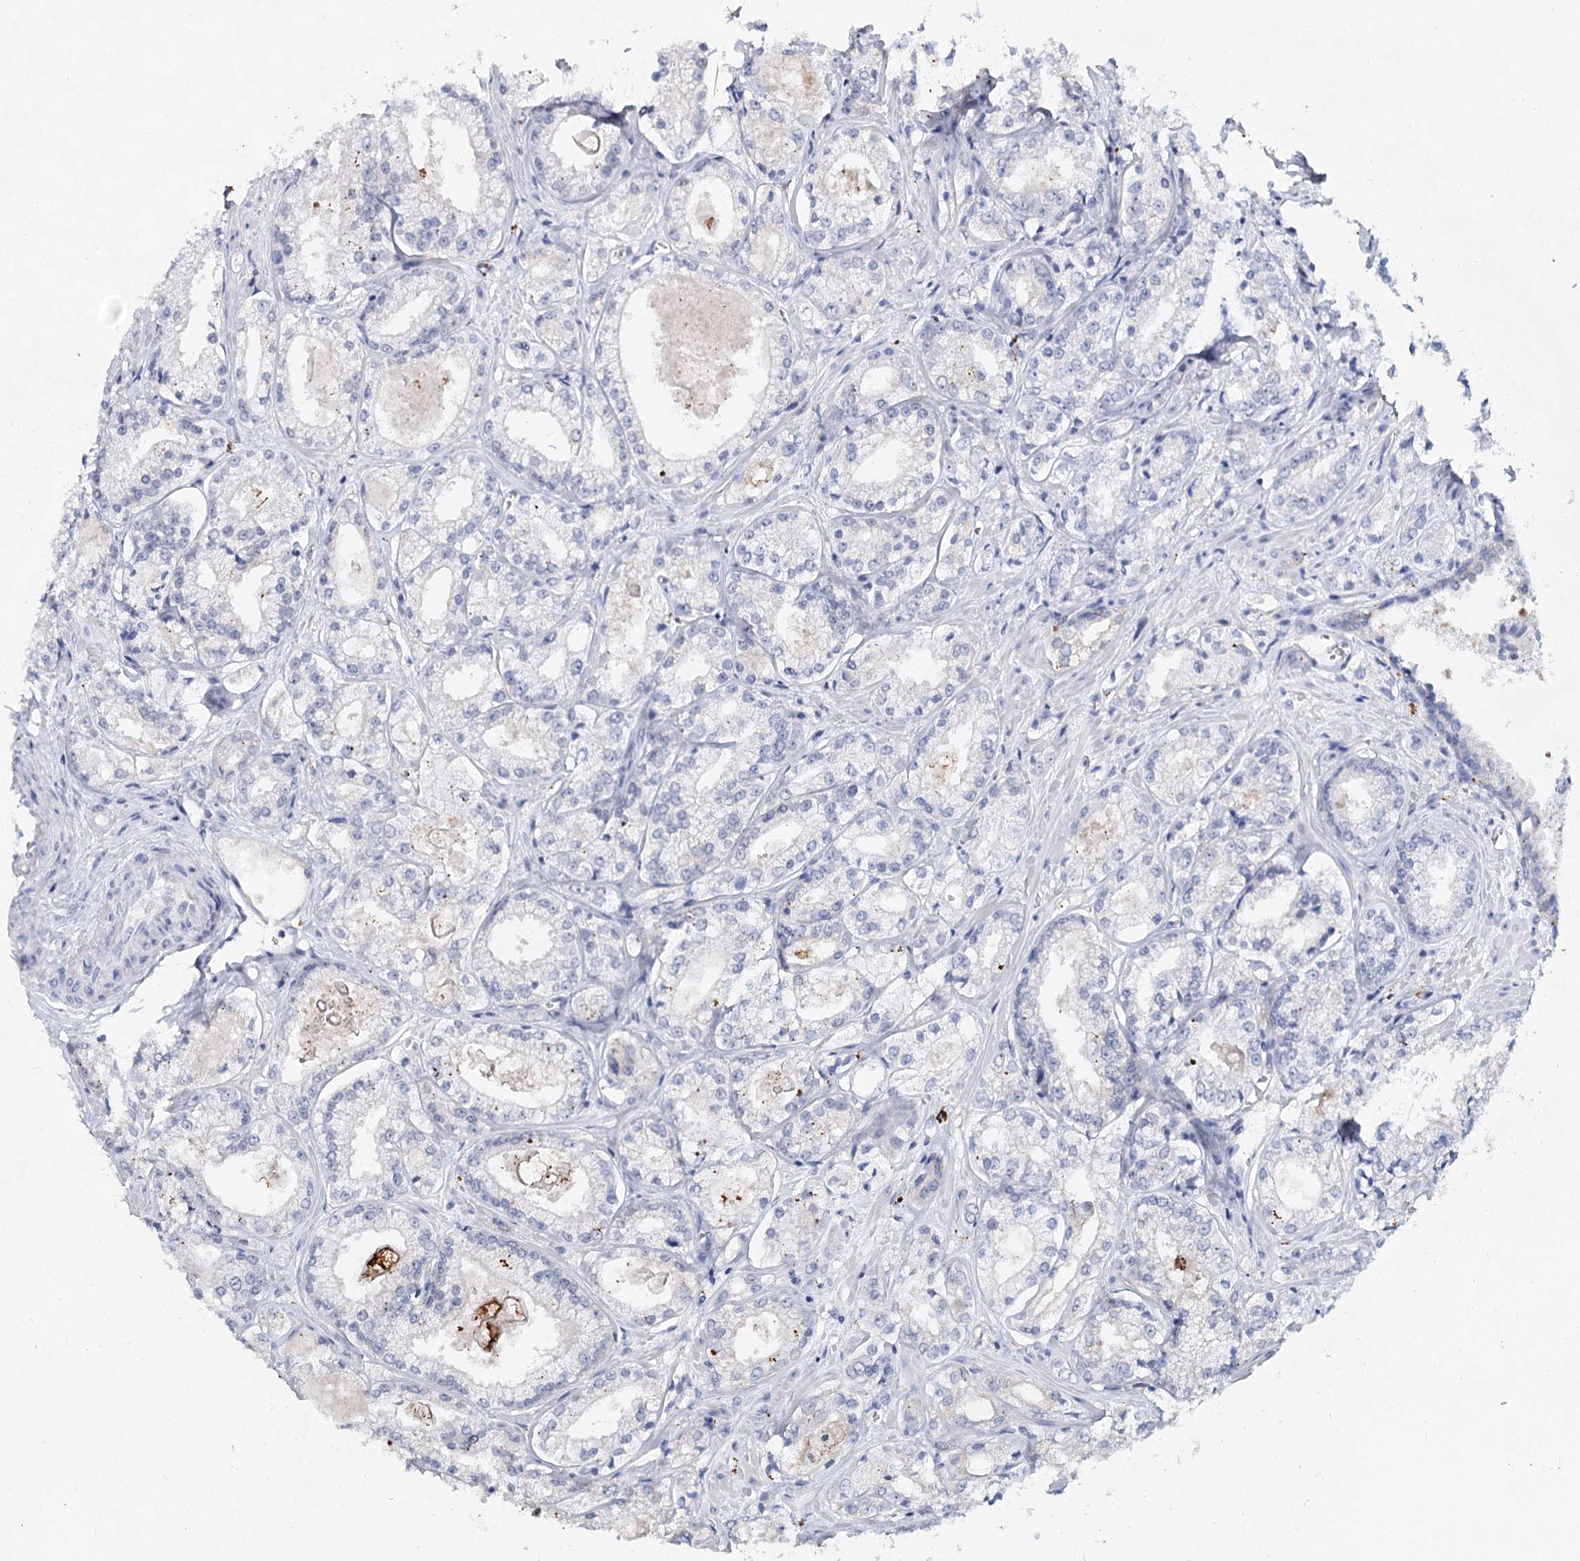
{"staining": {"intensity": "negative", "quantity": "none", "location": "none"}, "tissue": "prostate cancer", "cell_type": "Tumor cells", "image_type": "cancer", "snomed": [{"axis": "morphology", "description": "Adenocarcinoma, Low grade"}, {"axis": "topography", "description": "Prostate"}], "caption": "An IHC histopathology image of adenocarcinoma (low-grade) (prostate) is shown. There is no staining in tumor cells of adenocarcinoma (low-grade) (prostate).", "gene": "CCDC73", "patient": {"sex": "male", "age": 47}}